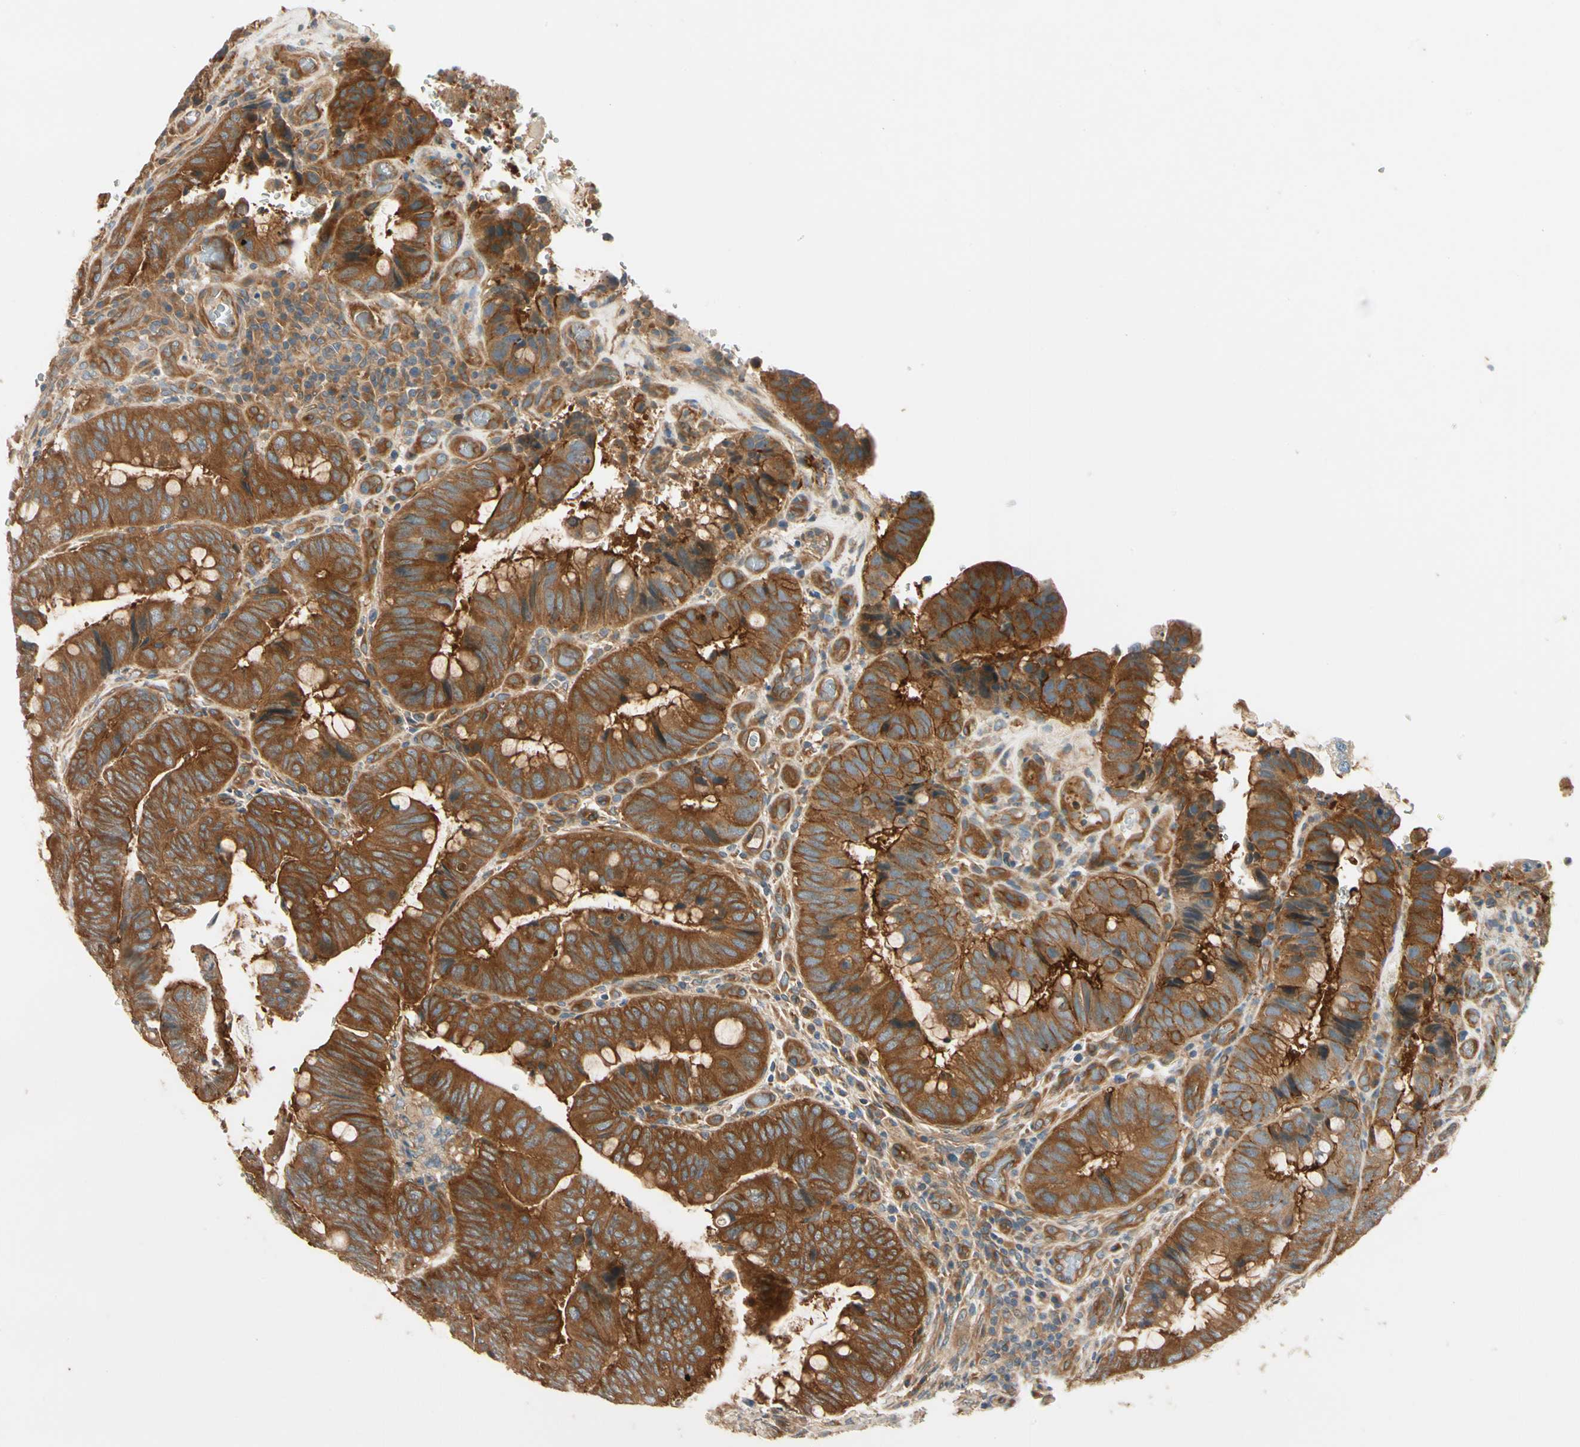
{"staining": {"intensity": "strong", "quantity": ">75%", "location": "cytoplasmic/membranous"}, "tissue": "colorectal cancer", "cell_type": "Tumor cells", "image_type": "cancer", "snomed": [{"axis": "morphology", "description": "Normal tissue, NOS"}, {"axis": "morphology", "description": "Adenocarcinoma, NOS"}, {"axis": "topography", "description": "Rectum"}, {"axis": "topography", "description": "Peripheral nerve tissue"}], "caption": "Colorectal adenocarcinoma tissue reveals strong cytoplasmic/membranous expression in about >75% of tumor cells The staining is performed using DAB brown chromogen to label protein expression. The nuclei are counter-stained blue using hematoxylin.", "gene": "ROCK2", "patient": {"sex": "male", "age": 92}}